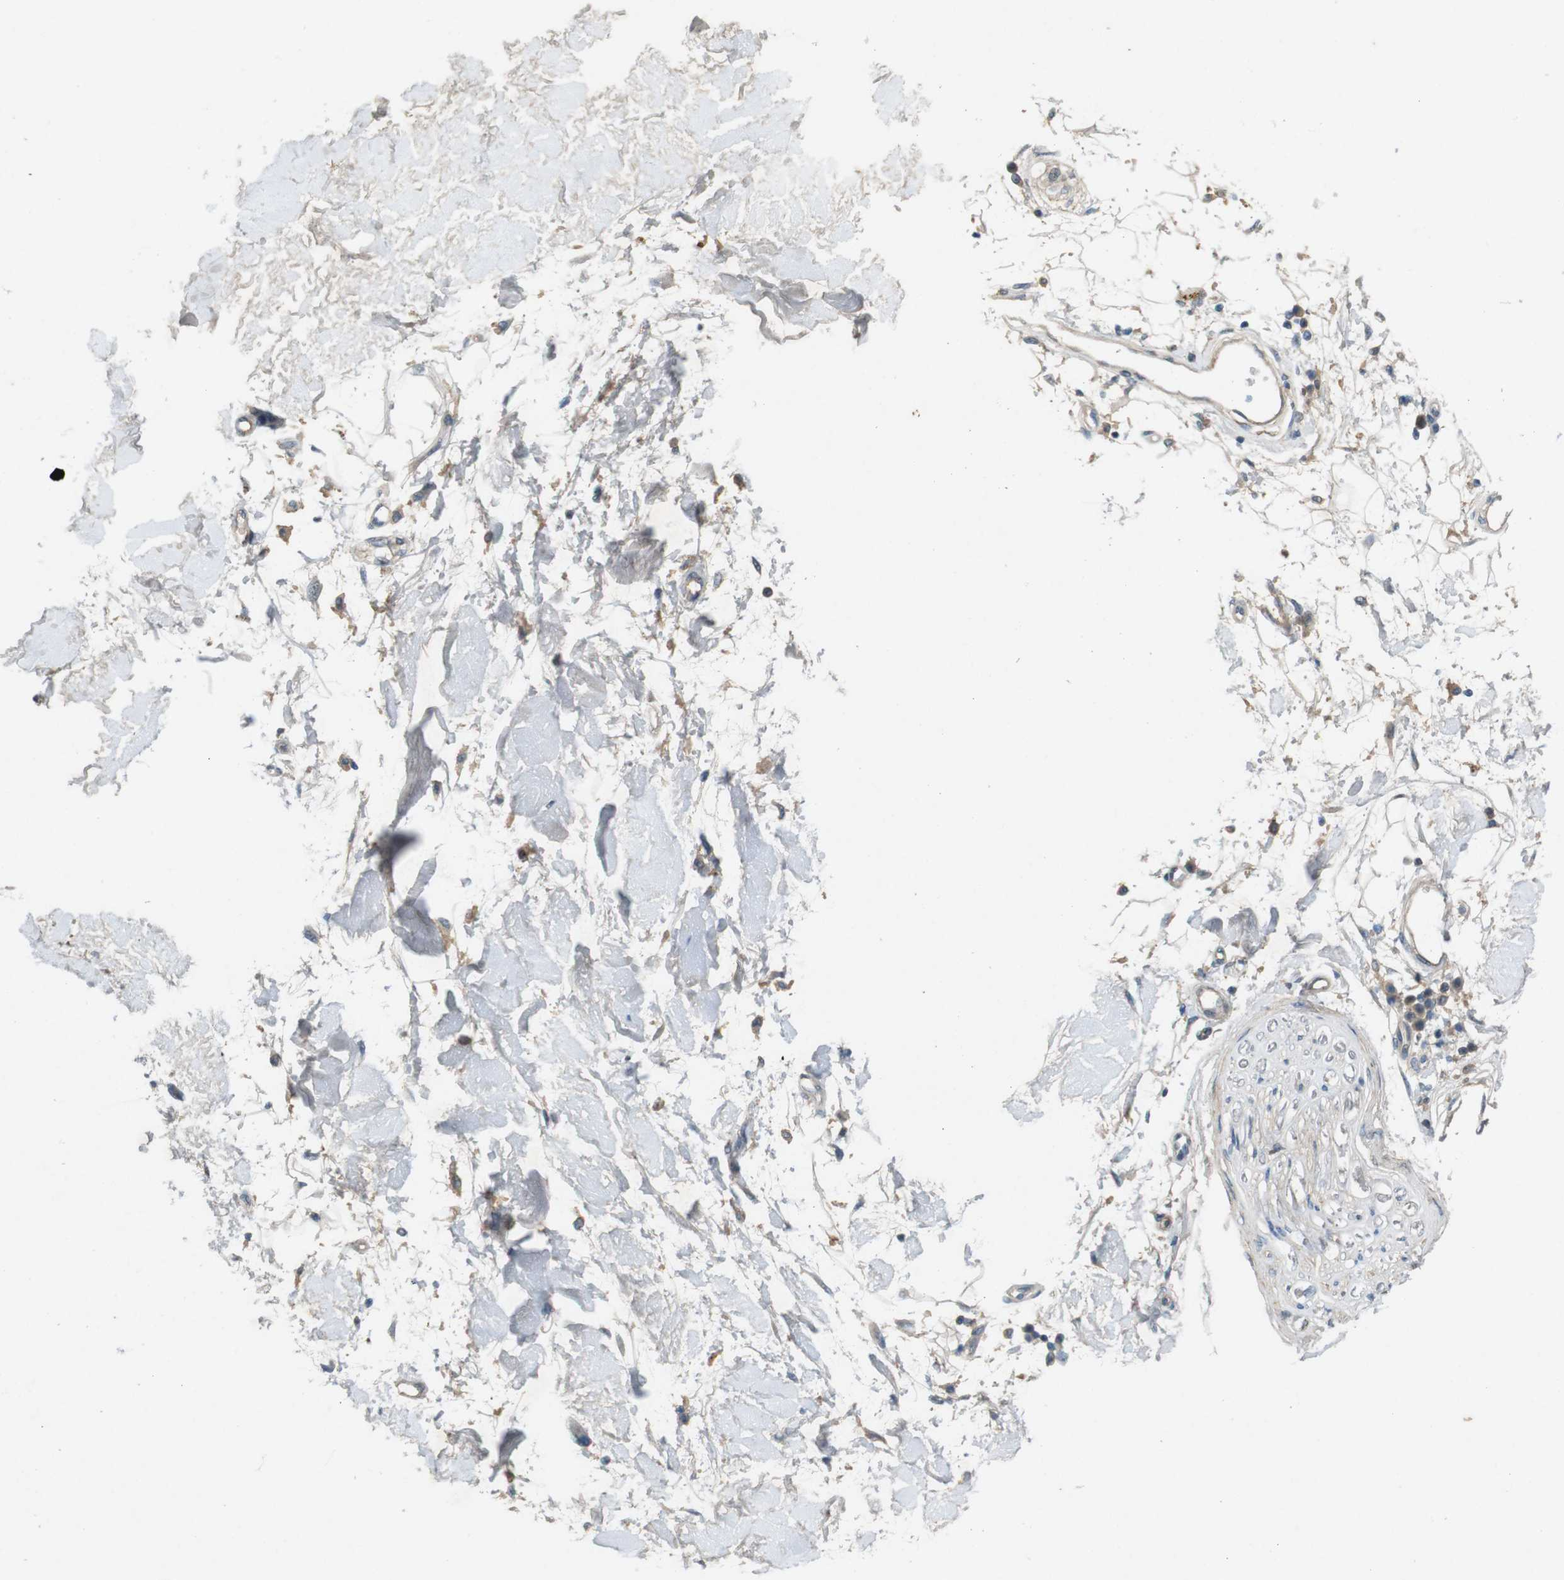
{"staining": {"intensity": "negative", "quantity": "none", "location": "none"}, "tissue": "adipose tissue", "cell_type": "Adipocytes", "image_type": "normal", "snomed": [{"axis": "morphology", "description": "Squamous cell carcinoma, NOS"}, {"axis": "topography", "description": "Skin"}], "caption": "A high-resolution image shows immunohistochemistry (IHC) staining of benign adipose tissue, which demonstrates no significant expression in adipocytes. Nuclei are stained in blue.", "gene": "PVR", "patient": {"sex": "male", "age": 83}}